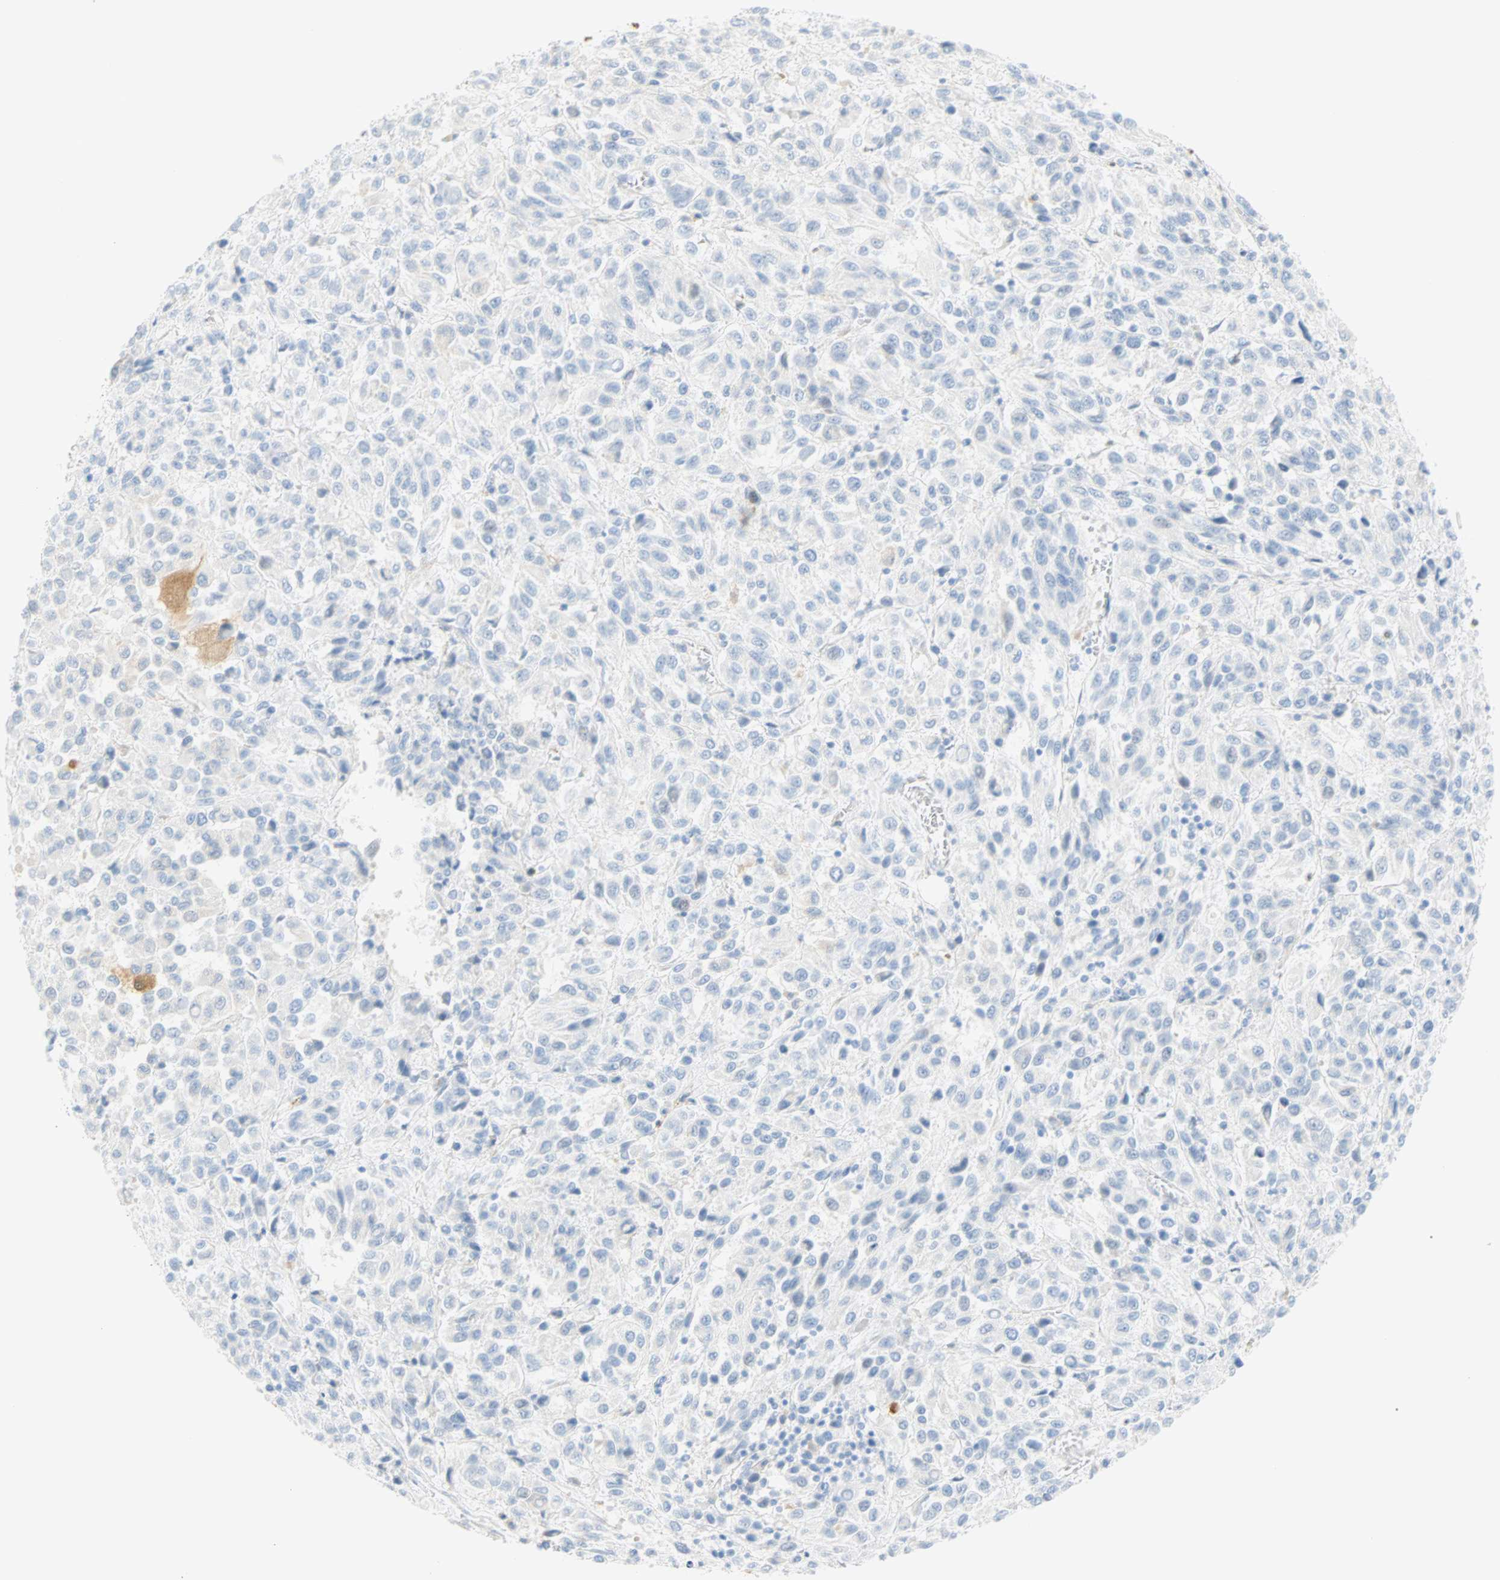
{"staining": {"intensity": "negative", "quantity": "none", "location": "none"}, "tissue": "melanoma", "cell_type": "Tumor cells", "image_type": "cancer", "snomed": [{"axis": "morphology", "description": "Malignant melanoma, Metastatic site"}, {"axis": "topography", "description": "Lung"}], "caption": "Melanoma was stained to show a protein in brown. There is no significant expression in tumor cells.", "gene": "SELENBP1", "patient": {"sex": "male", "age": 64}}